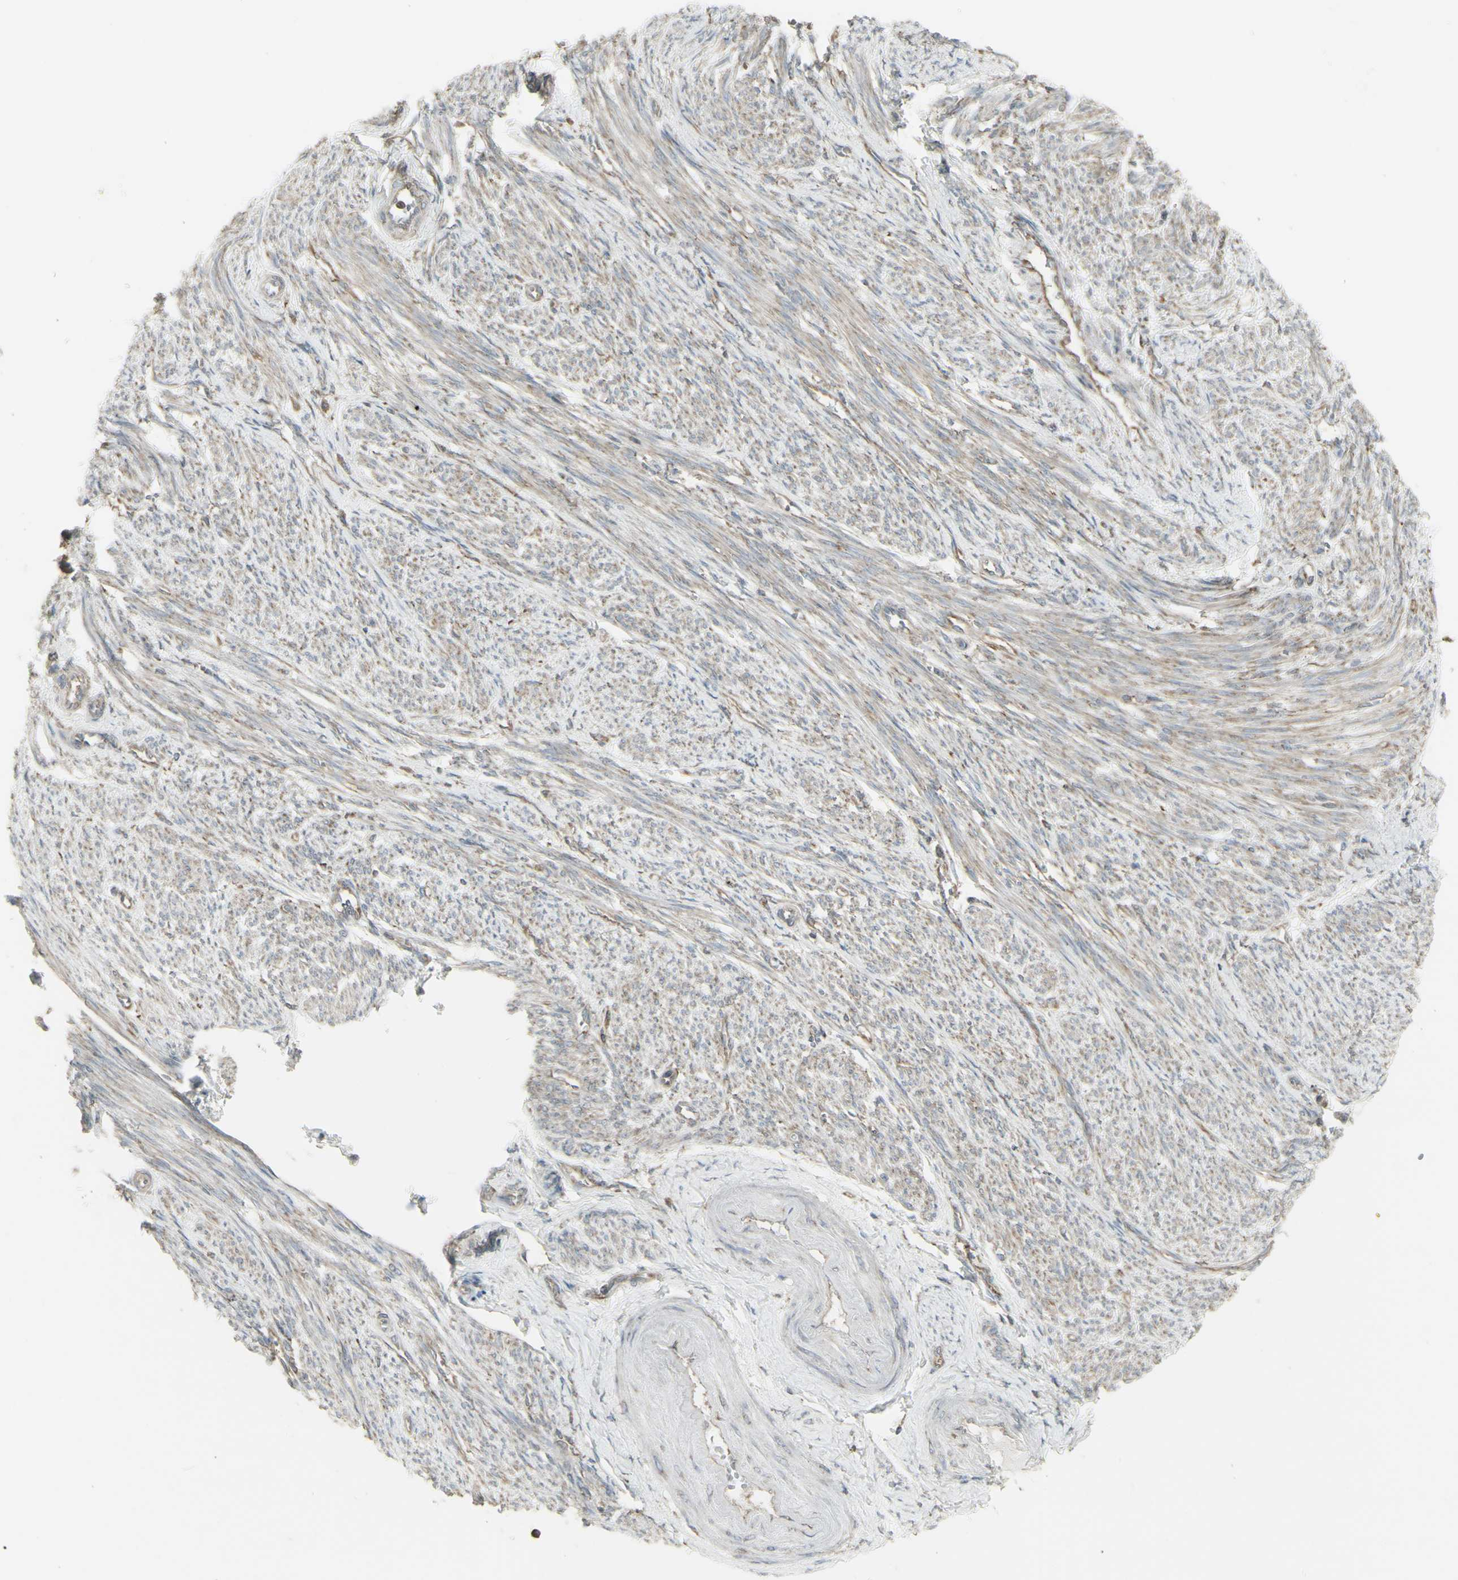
{"staining": {"intensity": "weak", "quantity": ">75%", "location": "cytoplasmic/membranous"}, "tissue": "smooth muscle", "cell_type": "Smooth muscle cells", "image_type": "normal", "snomed": [{"axis": "morphology", "description": "Normal tissue, NOS"}, {"axis": "topography", "description": "Smooth muscle"}], "caption": "The micrograph reveals a brown stain indicating the presence of a protein in the cytoplasmic/membranous of smooth muscle cells in smooth muscle. The staining was performed using DAB, with brown indicating positive protein expression. Nuclei are stained blue with hematoxylin.", "gene": "FKBP3", "patient": {"sex": "female", "age": 65}}